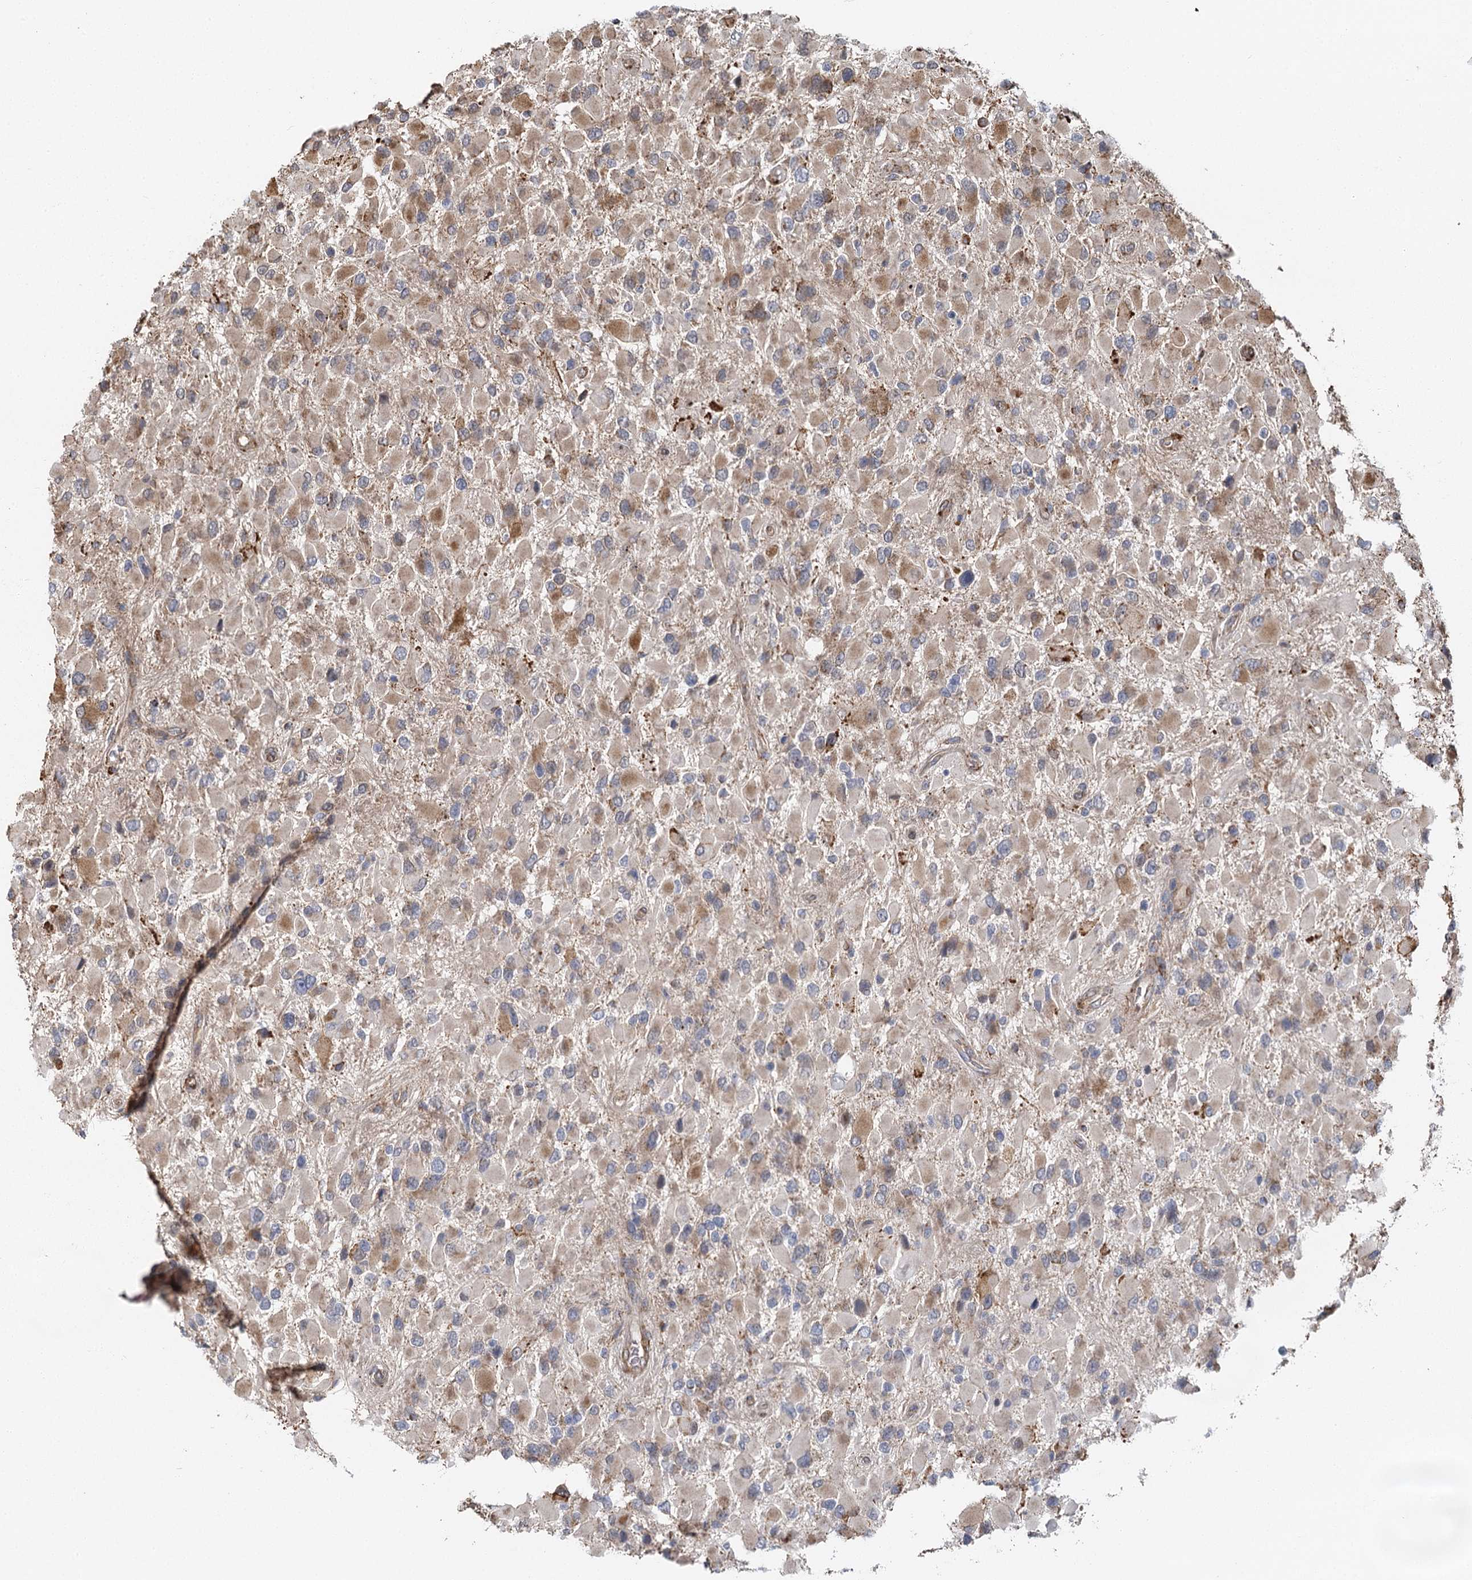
{"staining": {"intensity": "moderate", "quantity": "<25%", "location": "cytoplasmic/membranous"}, "tissue": "glioma", "cell_type": "Tumor cells", "image_type": "cancer", "snomed": [{"axis": "morphology", "description": "Glioma, malignant, High grade"}, {"axis": "topography", "description": "Brain"}], "caption": "Human malignant high-grade glioma stained with a protein marker displays moderate staining in tumor cells.", "gene": "IL11RA", "patient": {"sex": "male", "age": 53}}